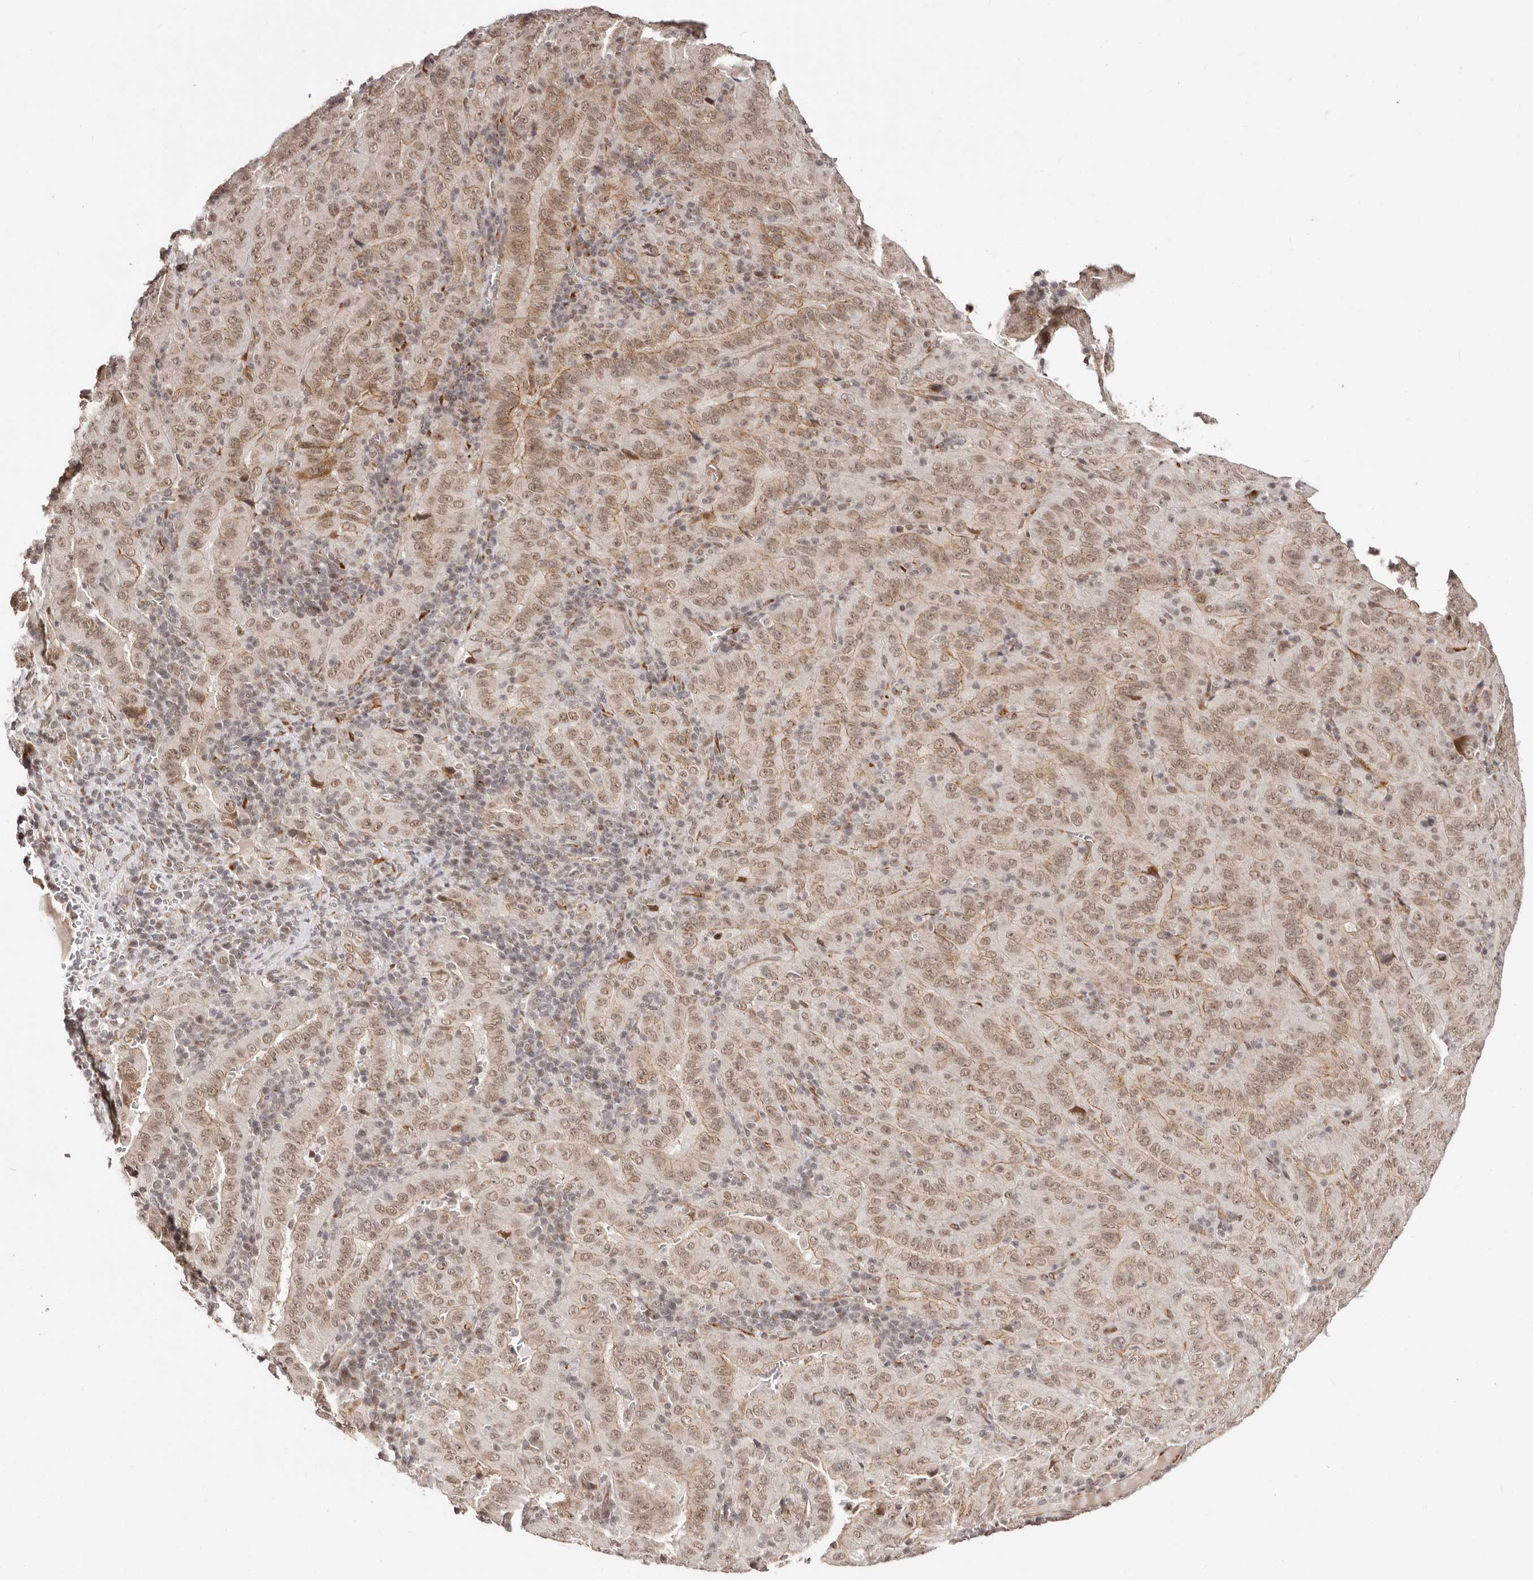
{"staining": {"intensity": "moderate", "quantity": ">75%", "location": "cytoplasmic/membranous,nuclear"}, "tissue": "pancreatic cancer", "cell_type": "Tumor cells", "image_type": "cancer", "snomed": [{"axis": "morphology", "description": "Adenocarcinoma, NOS"}, {"axis": "topography", "description": "Pancreas"}], "caption": "There is medium levels of moderate cytoplasmic/membranous and nuclear expression in tumor cells of adenocarcinoma (pancreatic), as demonstrated by immunohistochemical staining (brown color).", "gene": "SRCAP", "patient": {"sex": "male", "age": 63}}